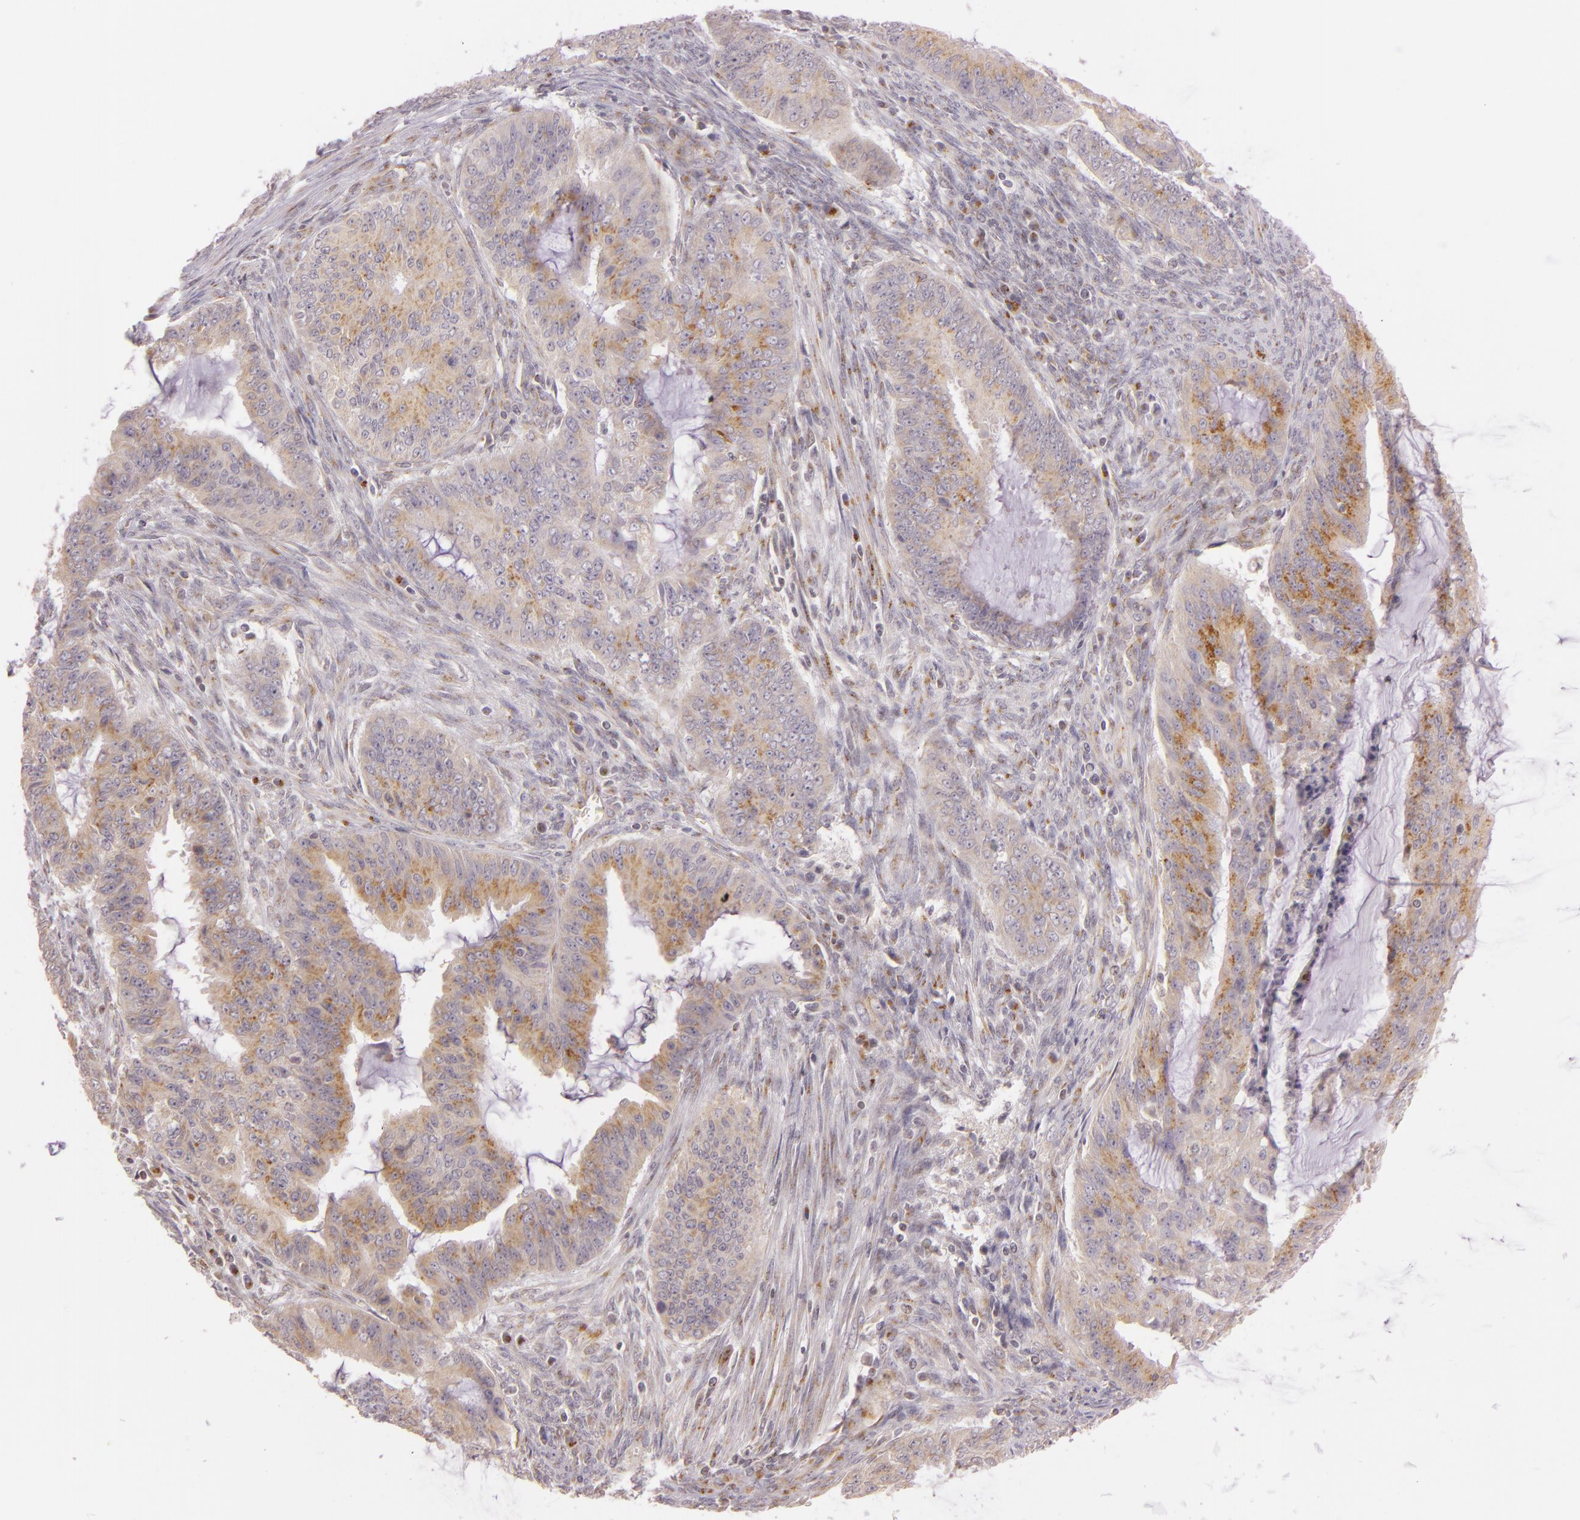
{"staining": {"intensity": "moderate", "quantity": ">75%", "location": "cytoplasmic/membranous"}, "tissue": "endometrial cancer", "cell_type": "Tumor cells", "image_type": "cancer", "snomed": [{"axis": "morphology", "description": "Adenocarcinoma, NOS"}, {"axis": "topography", "description": "Endometrium"}], "caption": "A brown stain highlights moderate cytoplasmic/membranous positivity of a protein in human endometrial adenocarcinoma tumor cells. (Stains: DAB (3,3'-diaminobenzidine) in brown, nuclei in blue, Microscopy: brightfield microscopy at high magnification).", "gene": "LGMN", "patient": {"sex": "female", "age": 75}}